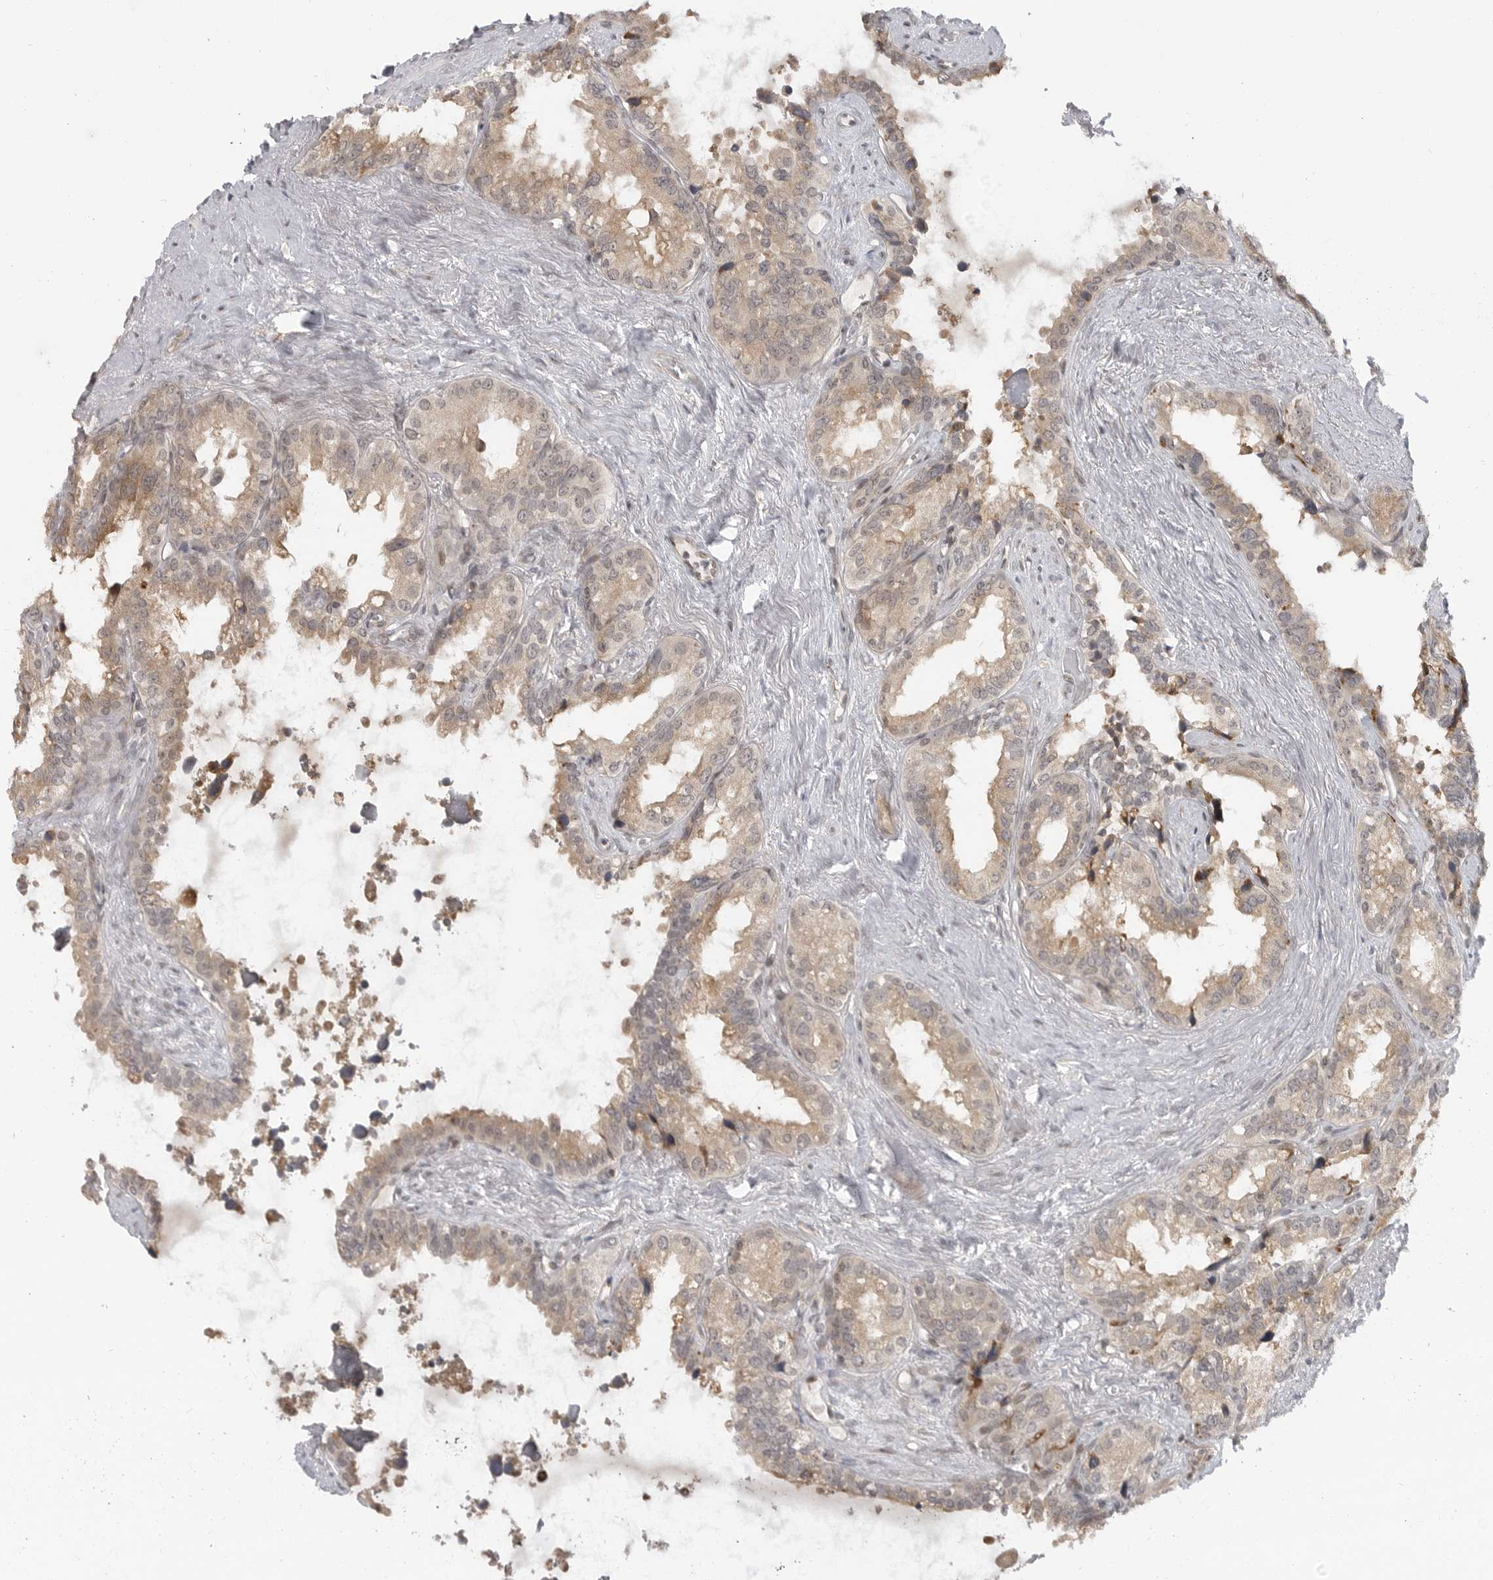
{"staining": {"intensity": "weak", "quantity": ">75%", "location": "cytoplasmic/membranous"}, "tissue": "seminal vesicle", "cell_type": "Glandular cells", "image_type": "normal", "snomed": [{"axis": "morphology", "description": "Normal tissue, NOS"}, {"axis": "topography", "description": "Seminal veicle"}], "caption": "DAB immunohistochemical staining of benign seminal vesicle demonstrates weak cytoplasmic/membranous protein expression in about >75% of glandular cells. (DAB IHC with brightfield microscopy, high magnification).", "gene": "CEP295NL", "patient": {"sex": "male", "age": 80}}